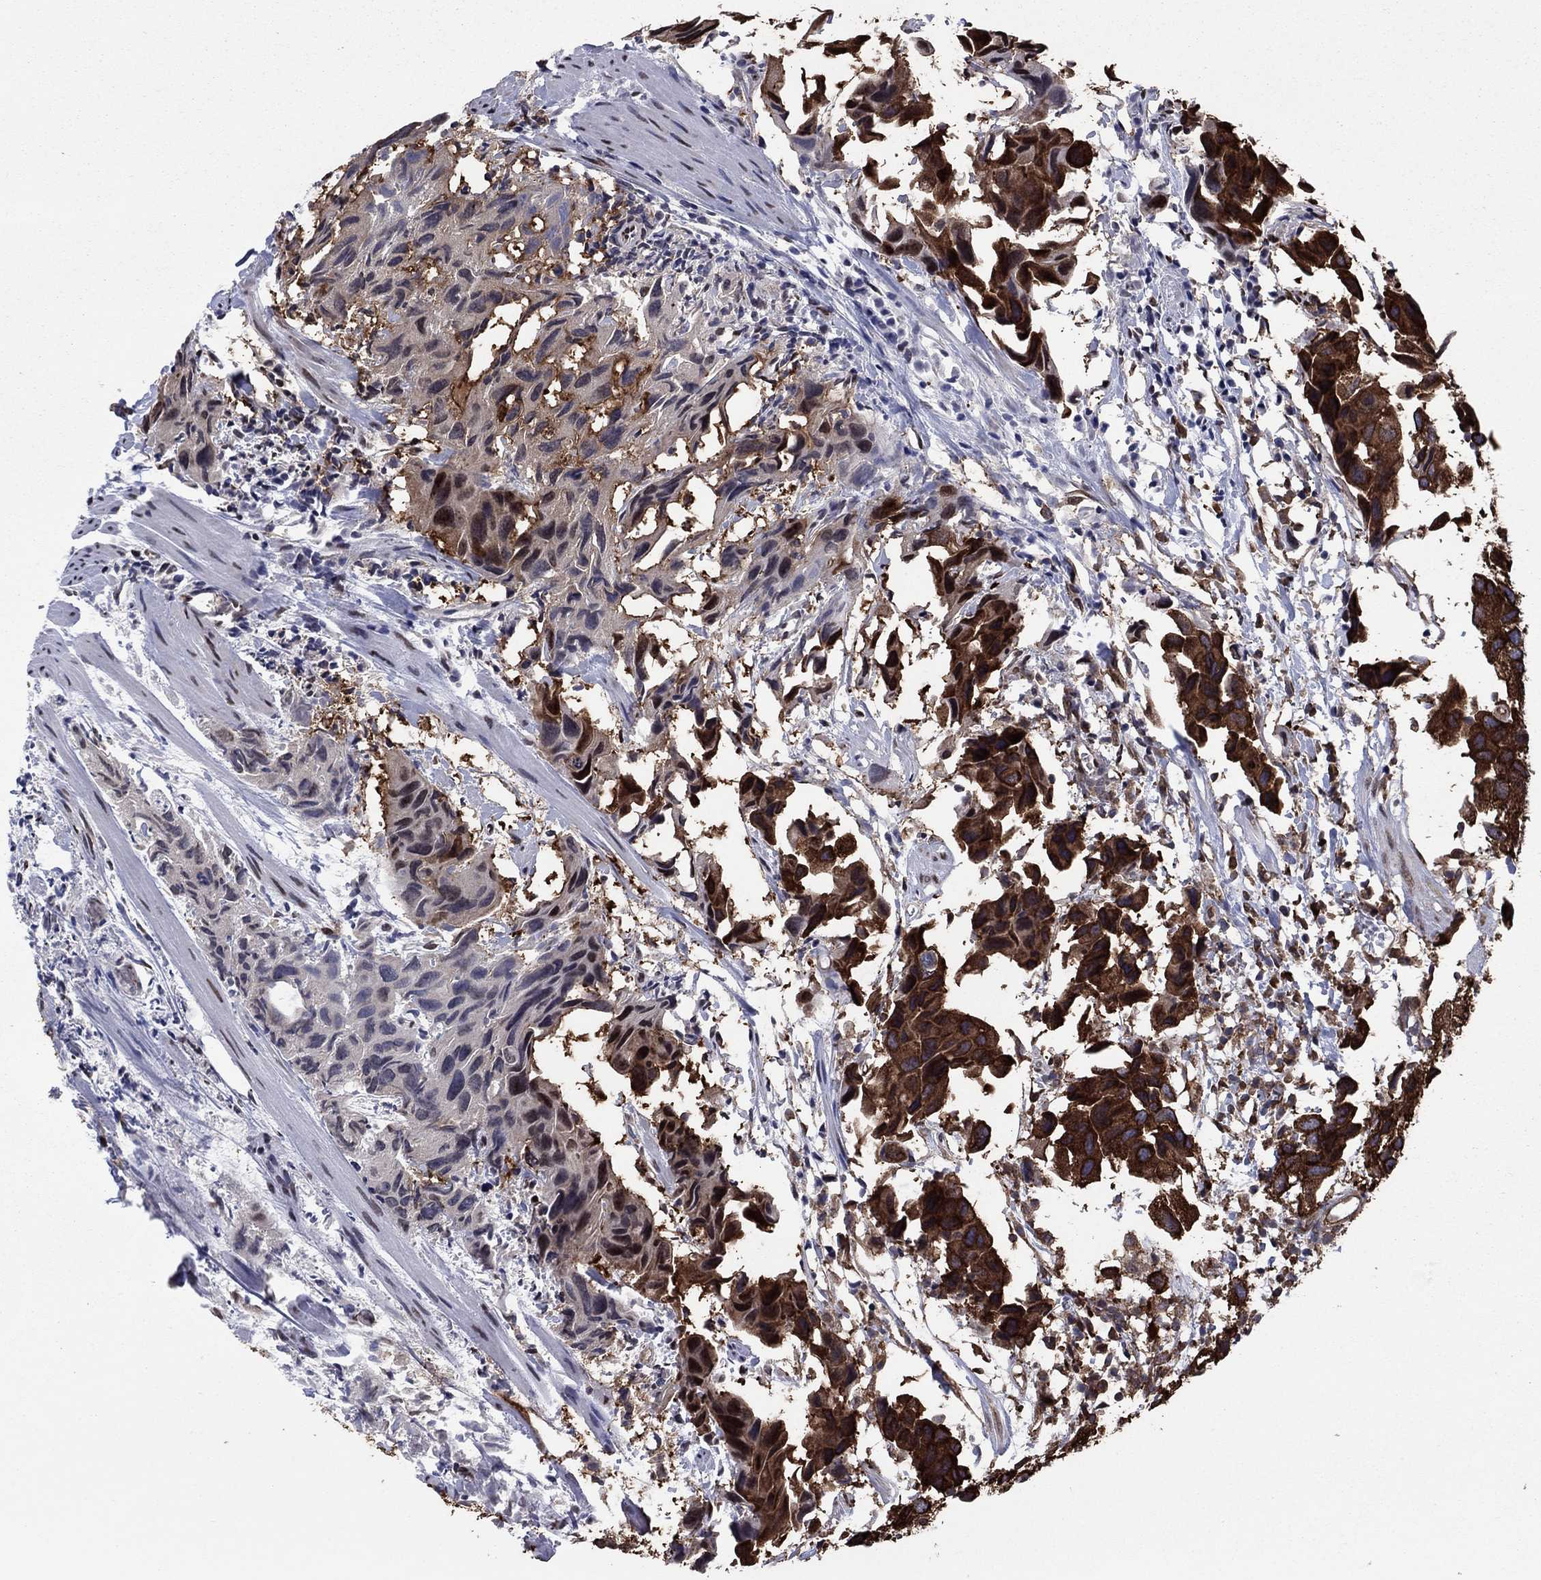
{"staining": {"intensity": "strong", "quantity": ">75%", "location": "cytoplasmic/membranous"}, "tissue": "urothelial cancer", "cell_type": "Tumor cells", "image_type": "cancer", "snomed": [{"axis": "morphology", "description": "Urothelial carcinoma, High grade"}, {"axis": "topography", "description": "Urinary bladder"}], "caption": "Tumor cells display high levels of strong cytoplasmic/membranous positivity in approximately >75% of cells in urothelial carcinoma (high-grade).", "gene": "YBX1", "patient": {"sex": "male", "age": 79}}